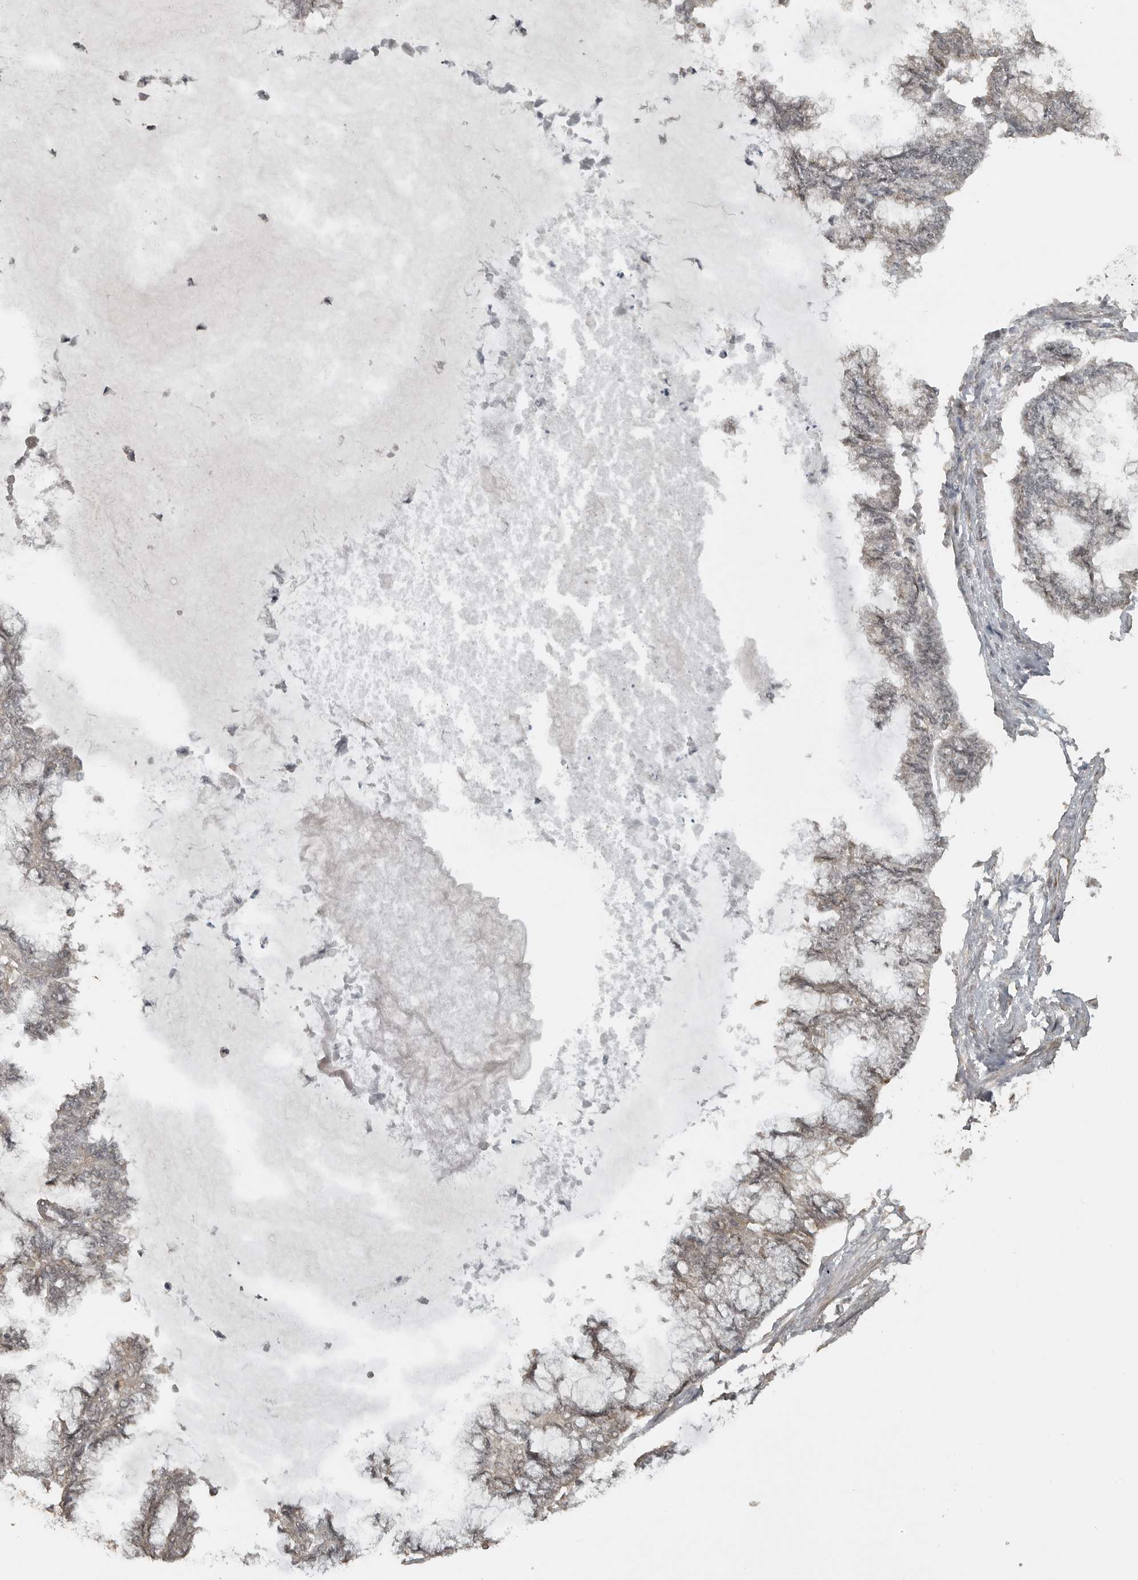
{"staining": {"intensity": "negative", "quantity": "none", "location": "none"}, "tissue": "endometrial cancer", "cell_type": "Tumor cells", "image_type": "cancer", "snomed": [{"axis": "morphology", "description": "Adenocarcinoma, NOS"}, {"axis": "topography", "description": "Endometrium"}], "caption": "A high-resolution image shows immunohistochemistry (IHC) staining of endometrial cancer (adenocarcinoma), which shows no significant expression in tumor cells.", "gene": "LLGL1", "patient": {"sex": "female", "age": 86}}